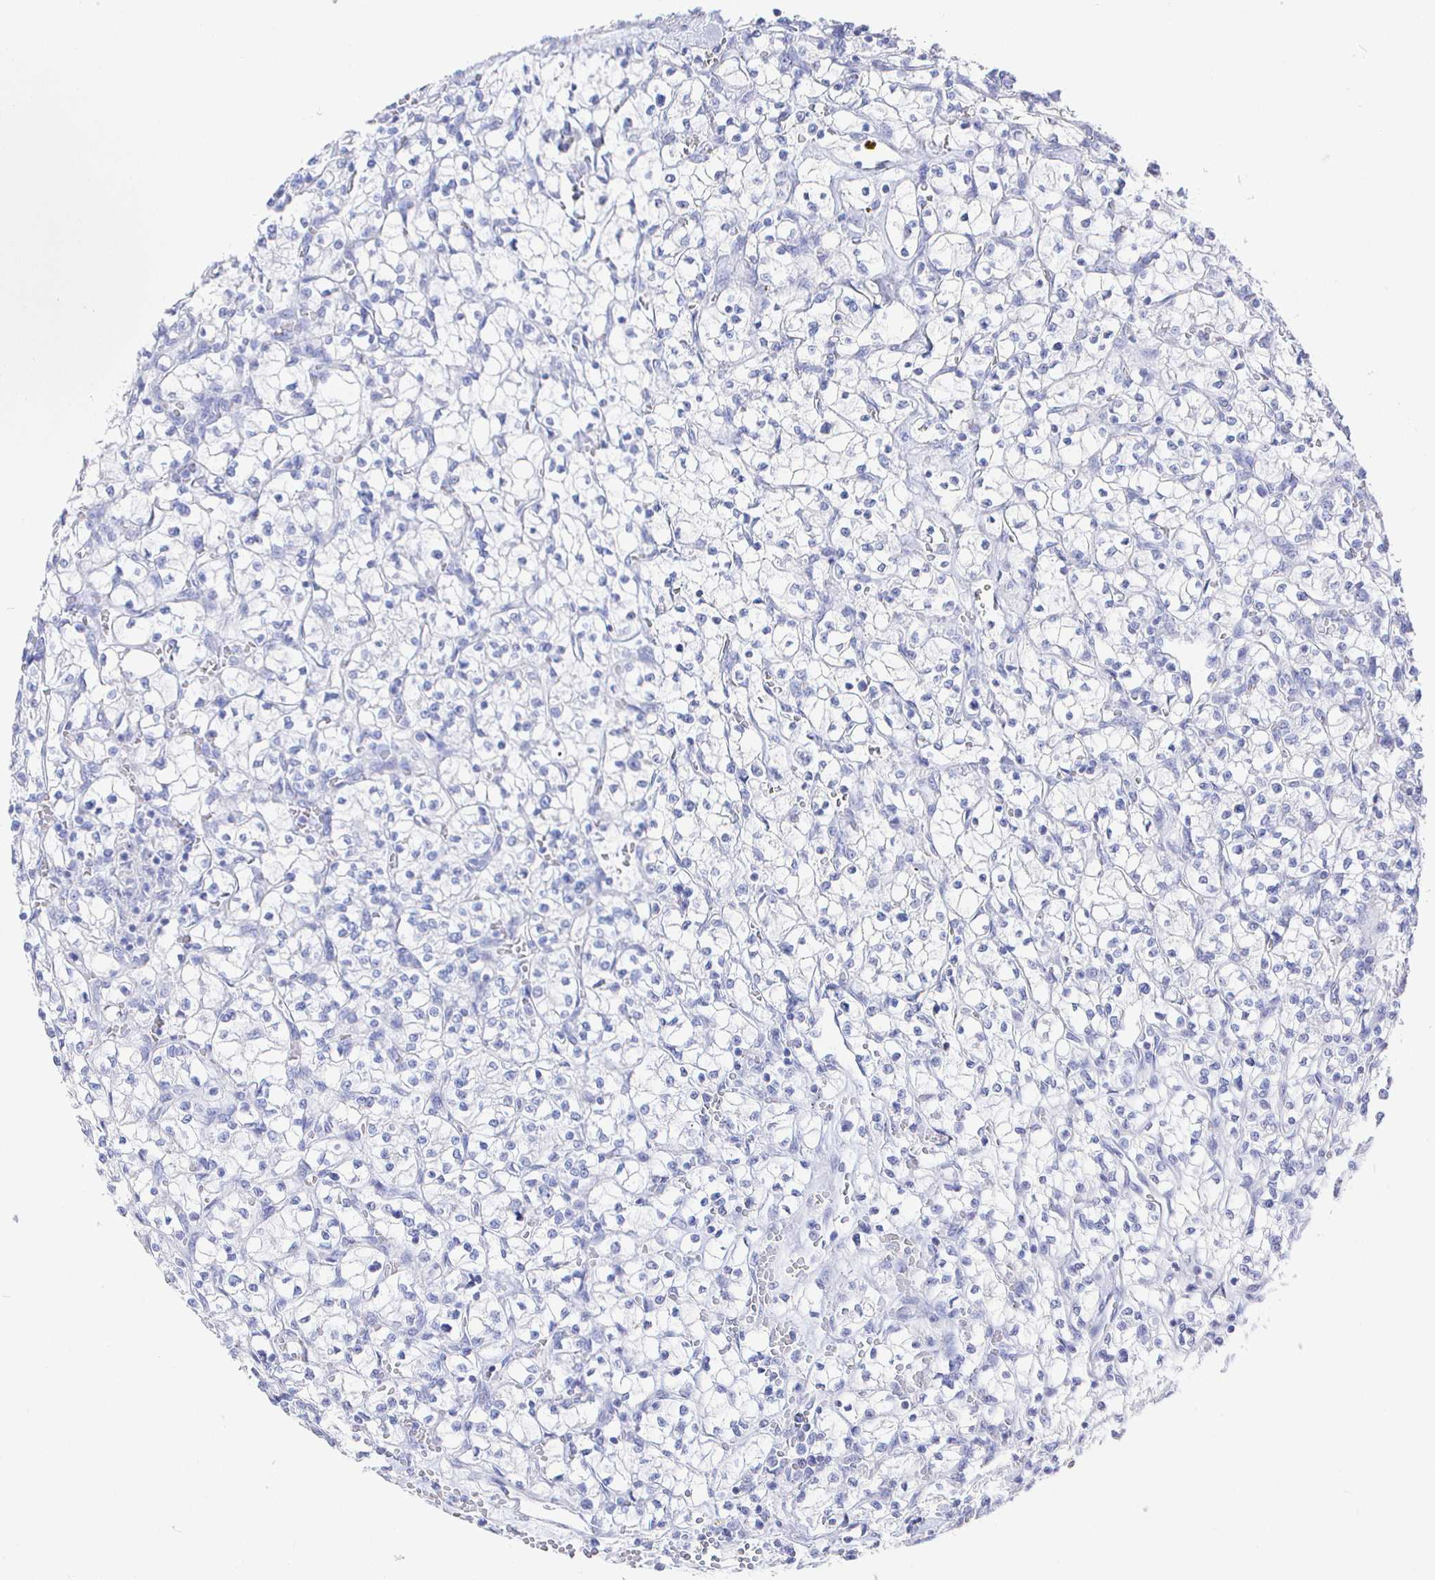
{"staining": {"intensity": "negative", "quantity": "none", "location": "none"}, "tissue": "renal cancer", "cell_type": "Tumor cells", "image_type": "cancer", "snomed": [{"axis": "morphology", "description": "Adenocarcinoma, NOS"}, {"axis": "topography", "description": "Kidney"}], "caption": "IHC image of neoplastic tissue: renal cancer stained with DAB (3,3'-diaminobenzidine) shows no significant protein positivity in tumor cells.", "gene": "CLCA1", "patient": {"sex": "female", "age": 64}}